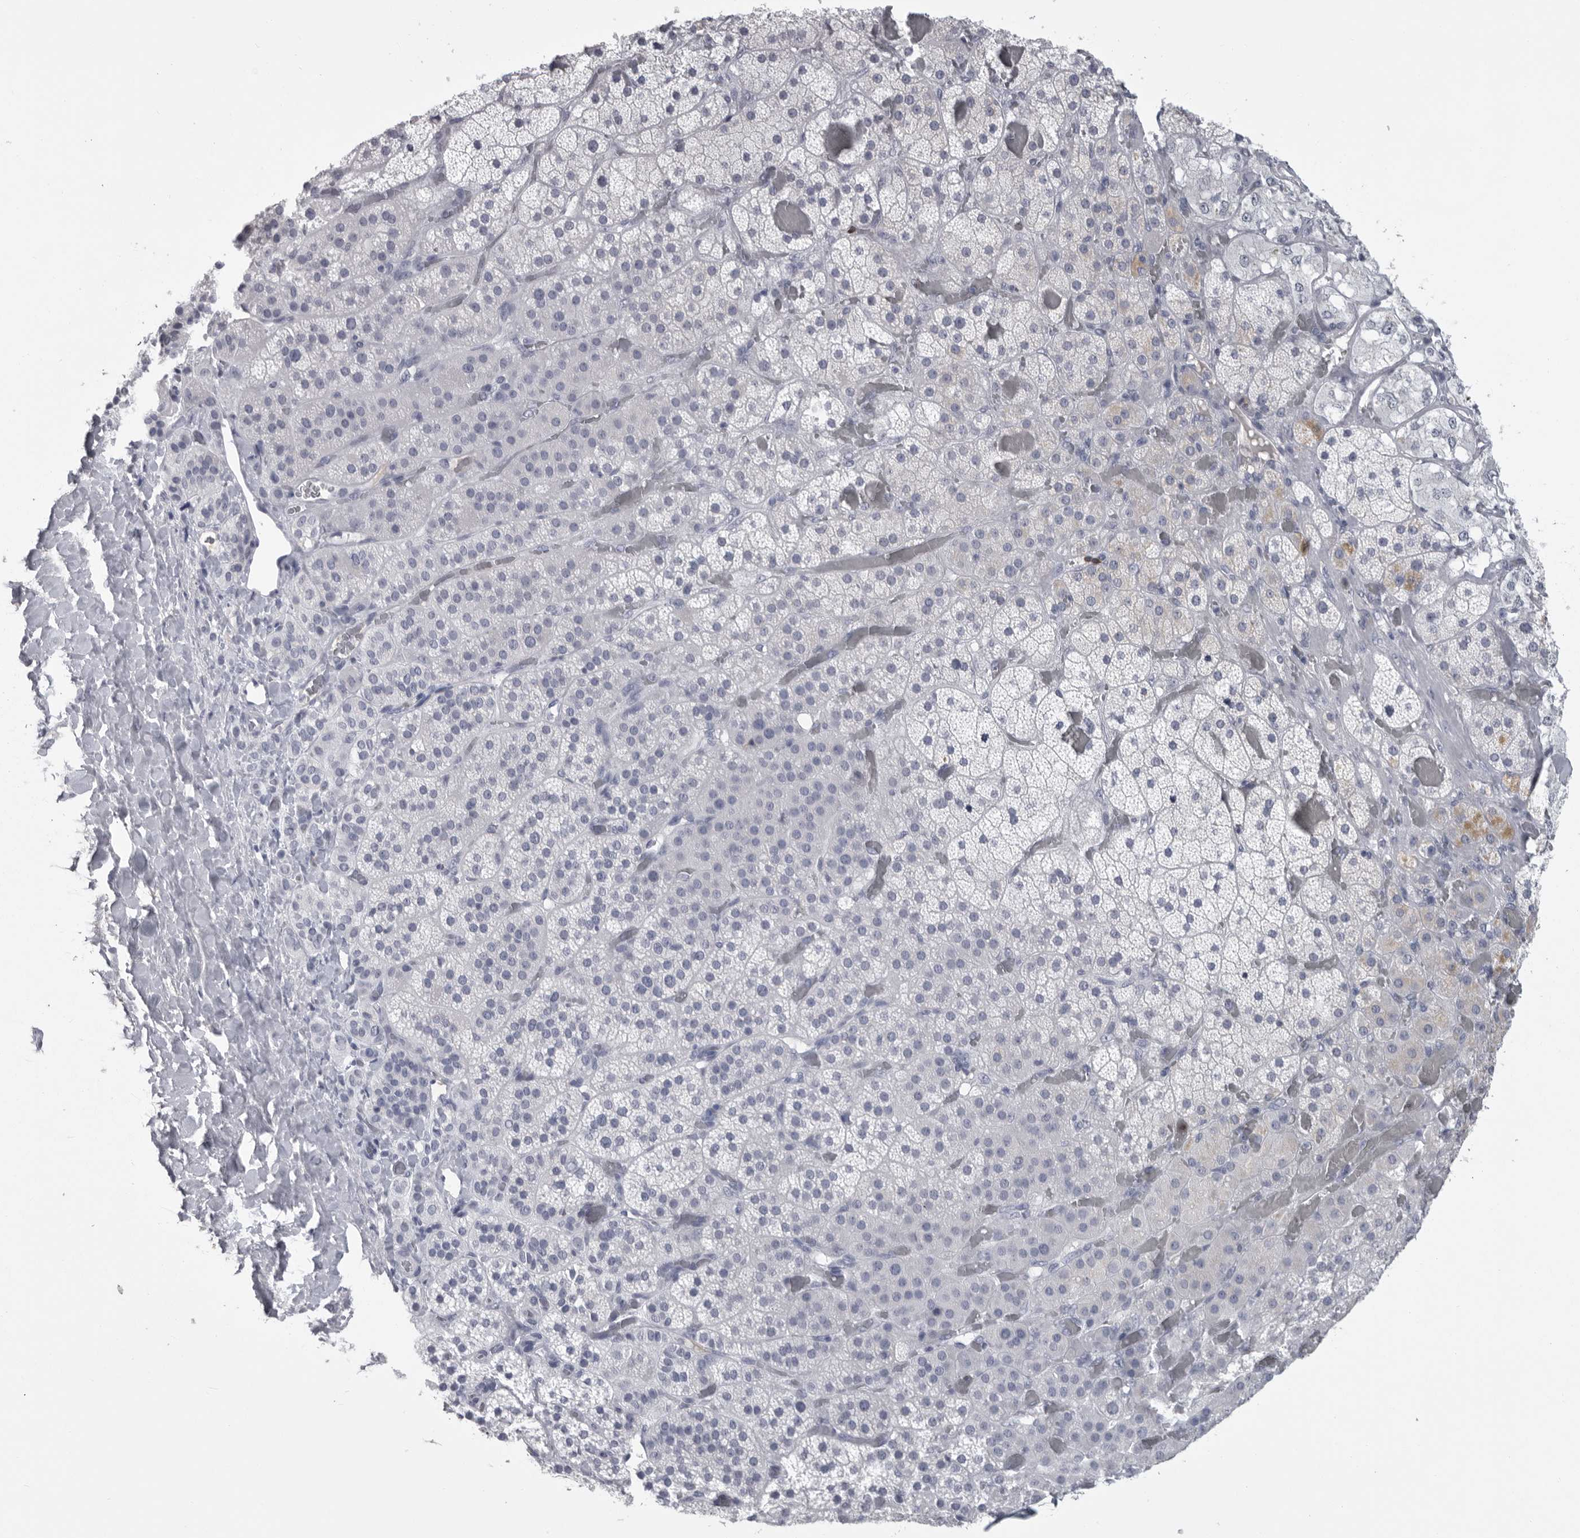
{"staining": {"intensity": "negative", "quantity": "none", "location": "none"}, "tissue": "adrenal gland", "cell_type": "Glandular cells", "image_type": "normal", "snomed": [{"axis": "morphology", "description": "Normal tissue, NOS"}, {"axis": "topography", "description": "Adrenal gland"}], "caption": "Adrenal gland stained for a protein using immunohistochemistry (IHC) exhibits no positivity glandular cells.", "gene": "GNLY", "patient": {"sex": "male", "age": 57}}